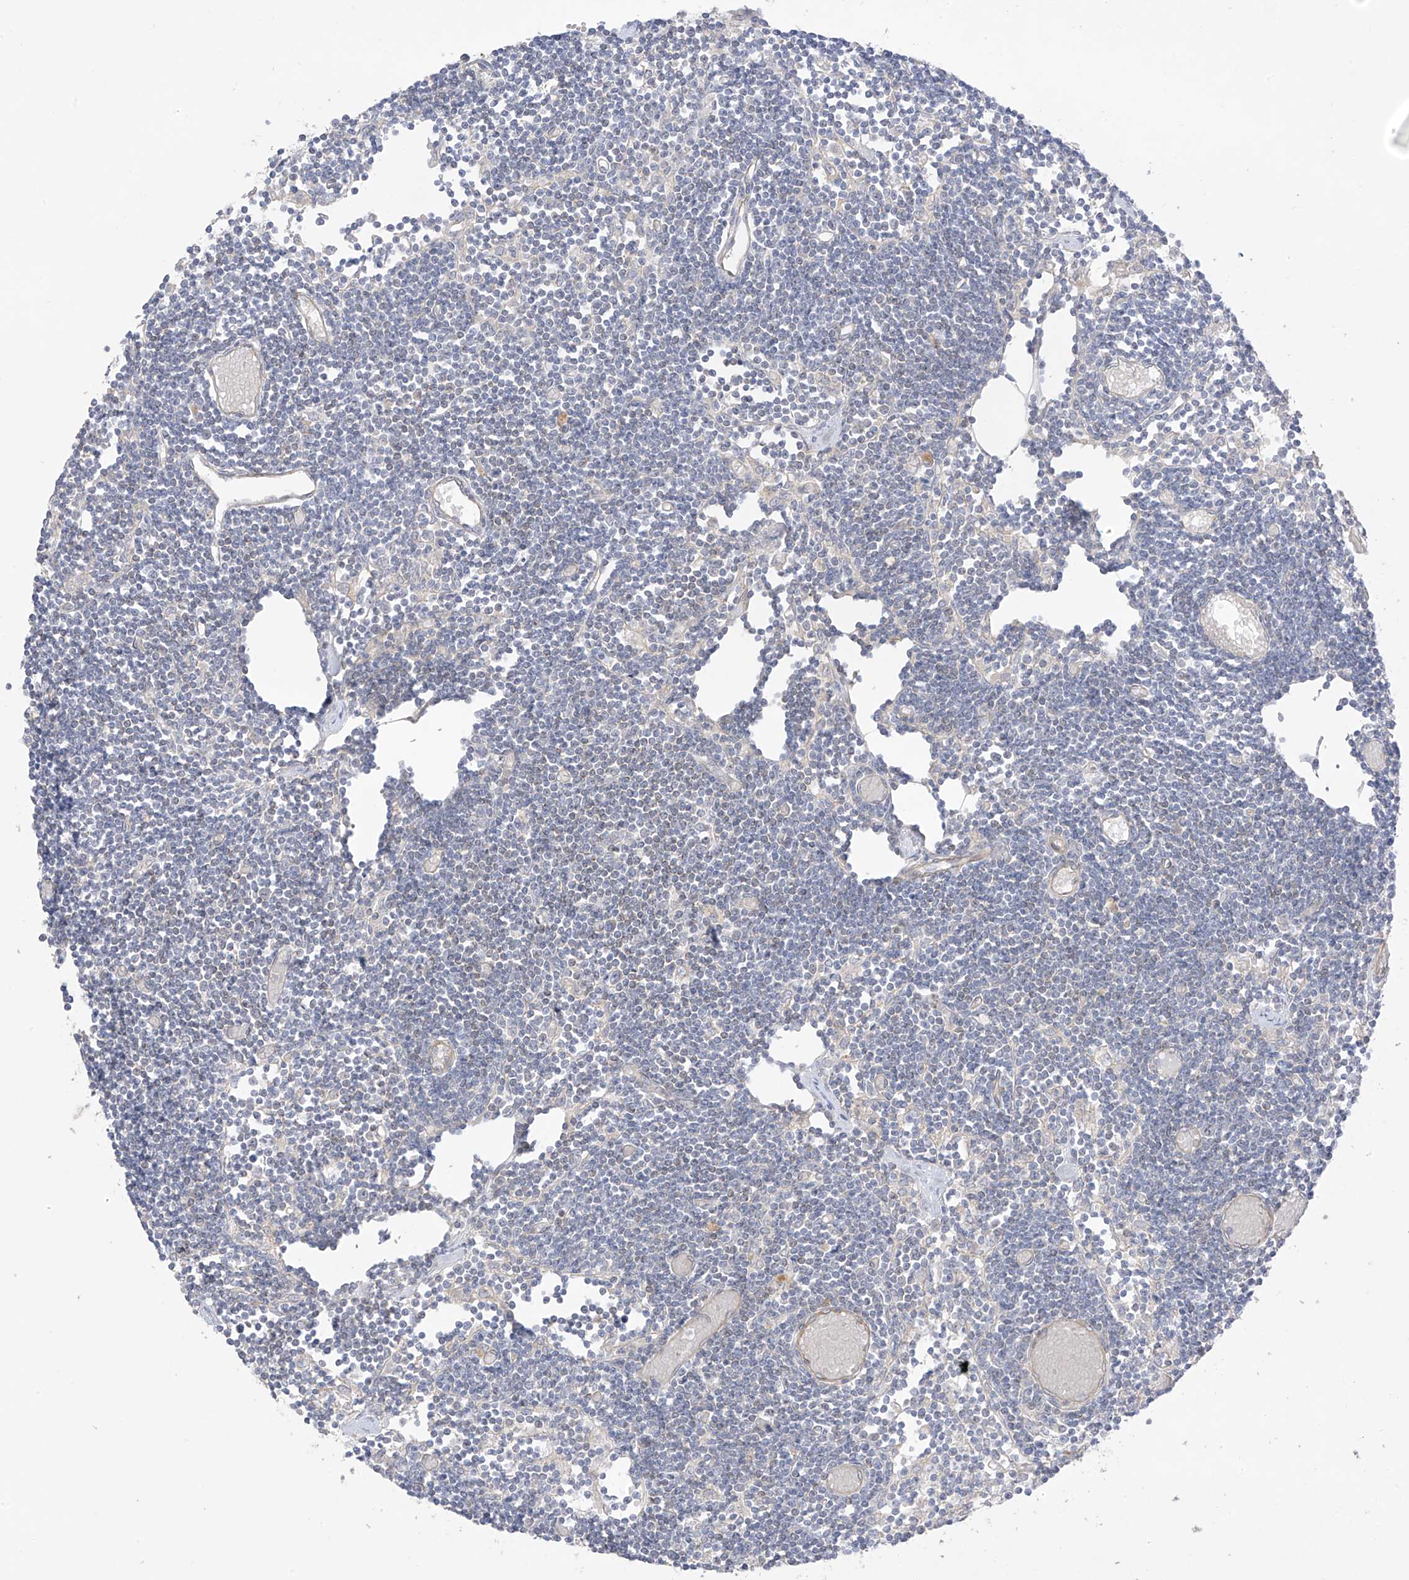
{"staining": {"intensity": "negative", "quantity": "none", "location": "none"}, "tissue": "lymph node", "cell_type": "Germinal center cells", "image_type": "normal", "snomed": [{"axis": "morphology", "description": "Normal tissue, NOS"}, {"axis": "topography", "description": "Lymph node"}], "caption": "This is an immunohistochemistry micrograph of unremarkable human lymph node. There is no positivity in germinal center cells.", "gene": "EIPR1", "patient": {"sex": "female", "age": 11}}